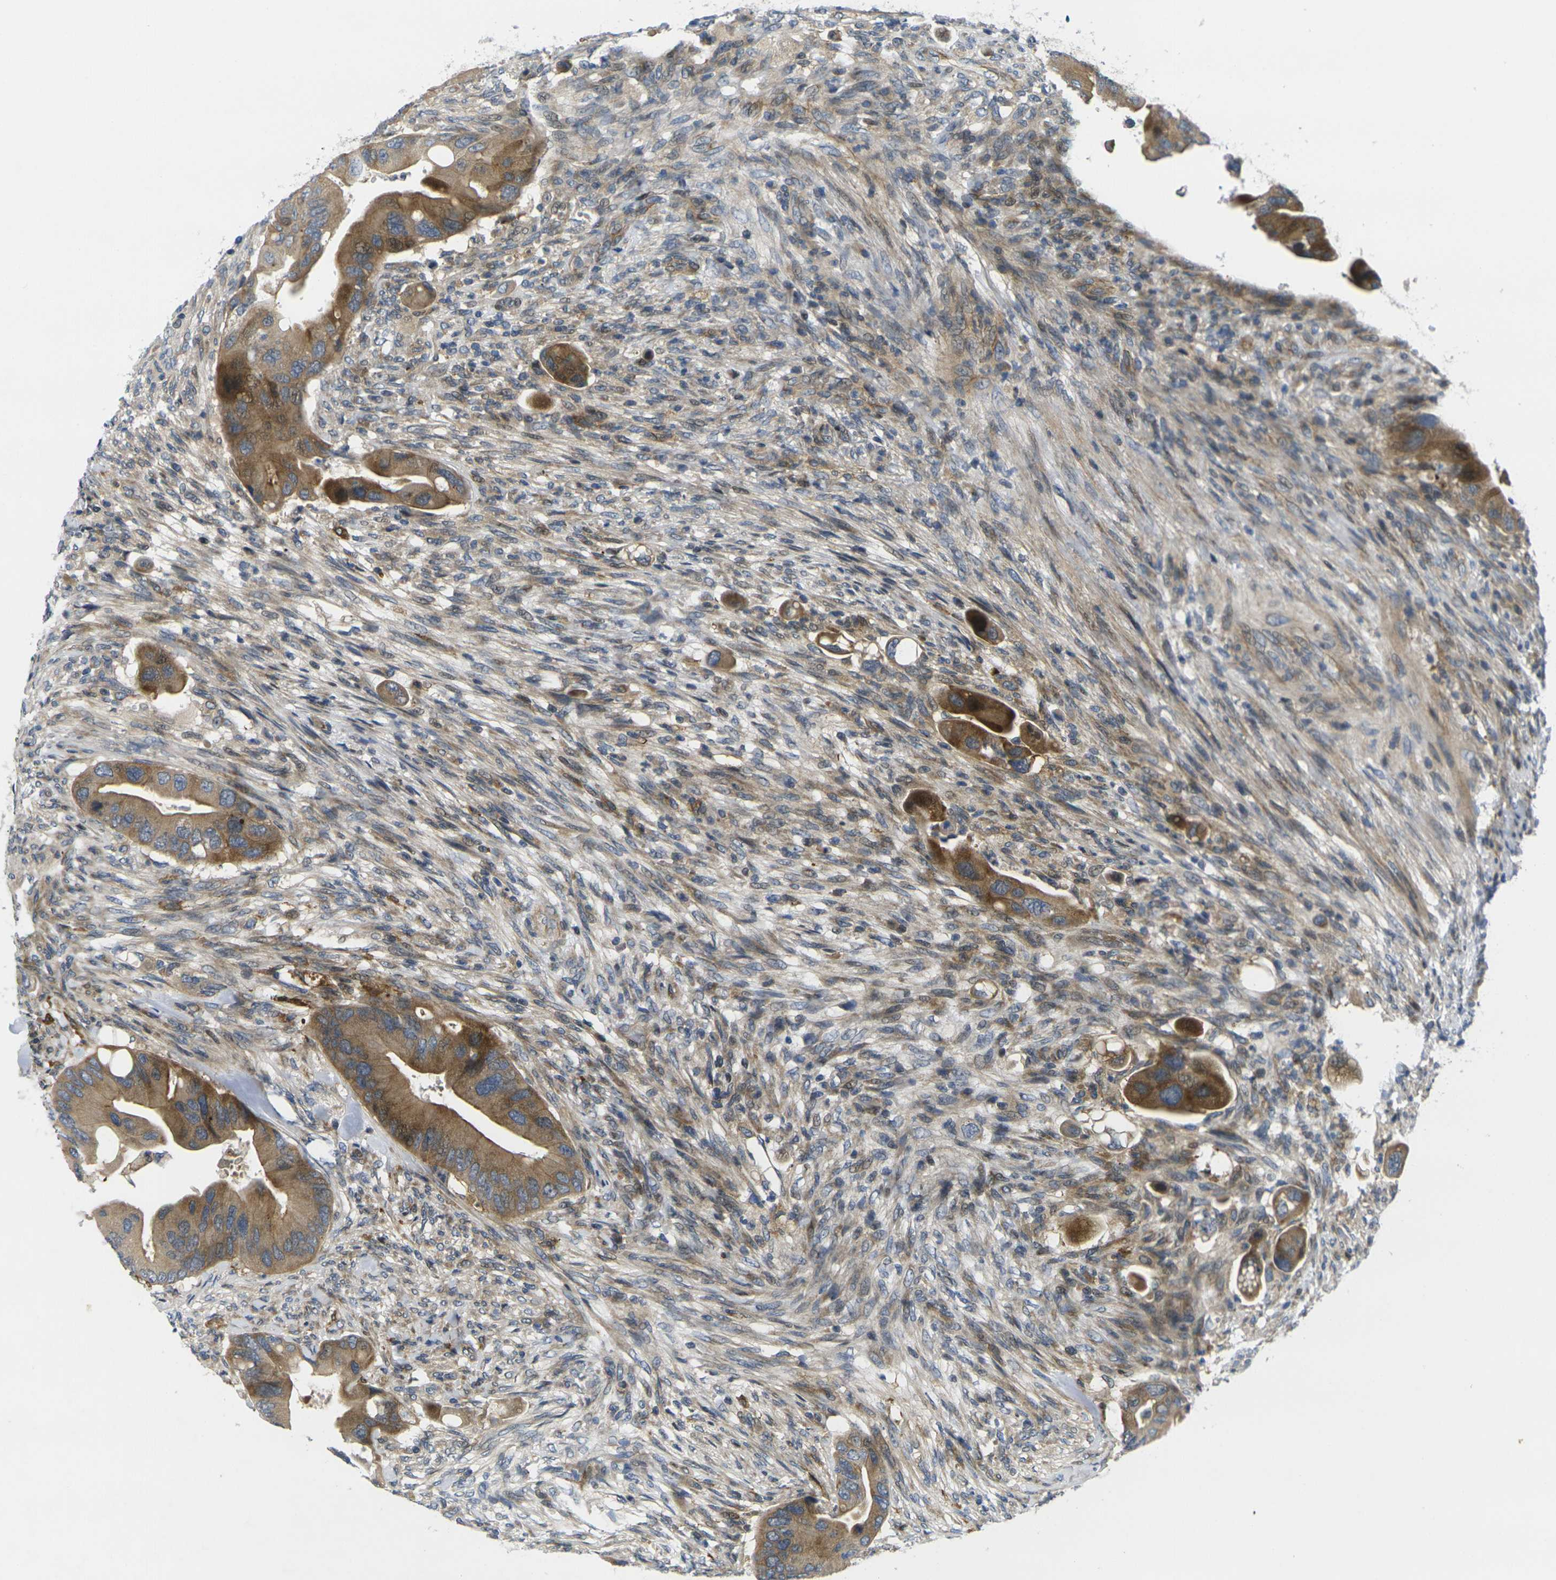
{"staining": {"intensity": "moderate", "quantity": ">75%", "location": "cytoplasmic/membranous"}, "tissue": "colorectal cancer", "cell_type": "Tumor cells", "image_type": "cancer", "snomed": [{"axis": "morphology", "description": "Adenocarcinoma, NOS"}, {"axis": "topography", "description": "Rectum"}], "caption": "Immunohistochemistry staining of colorectal cancer, which demonstrates medium levels of moderate cytoplasmic/membranous expression in about >75% of tumor cells indicating moderate cytoplasmic/membranous protein positivity. The staining was performed using DAB (brown) for protein detection and nuclei were counterstained in hematoxylin (blue).", "gene": "ROBO2", "patient": {"sex": "female", "age": 57}}